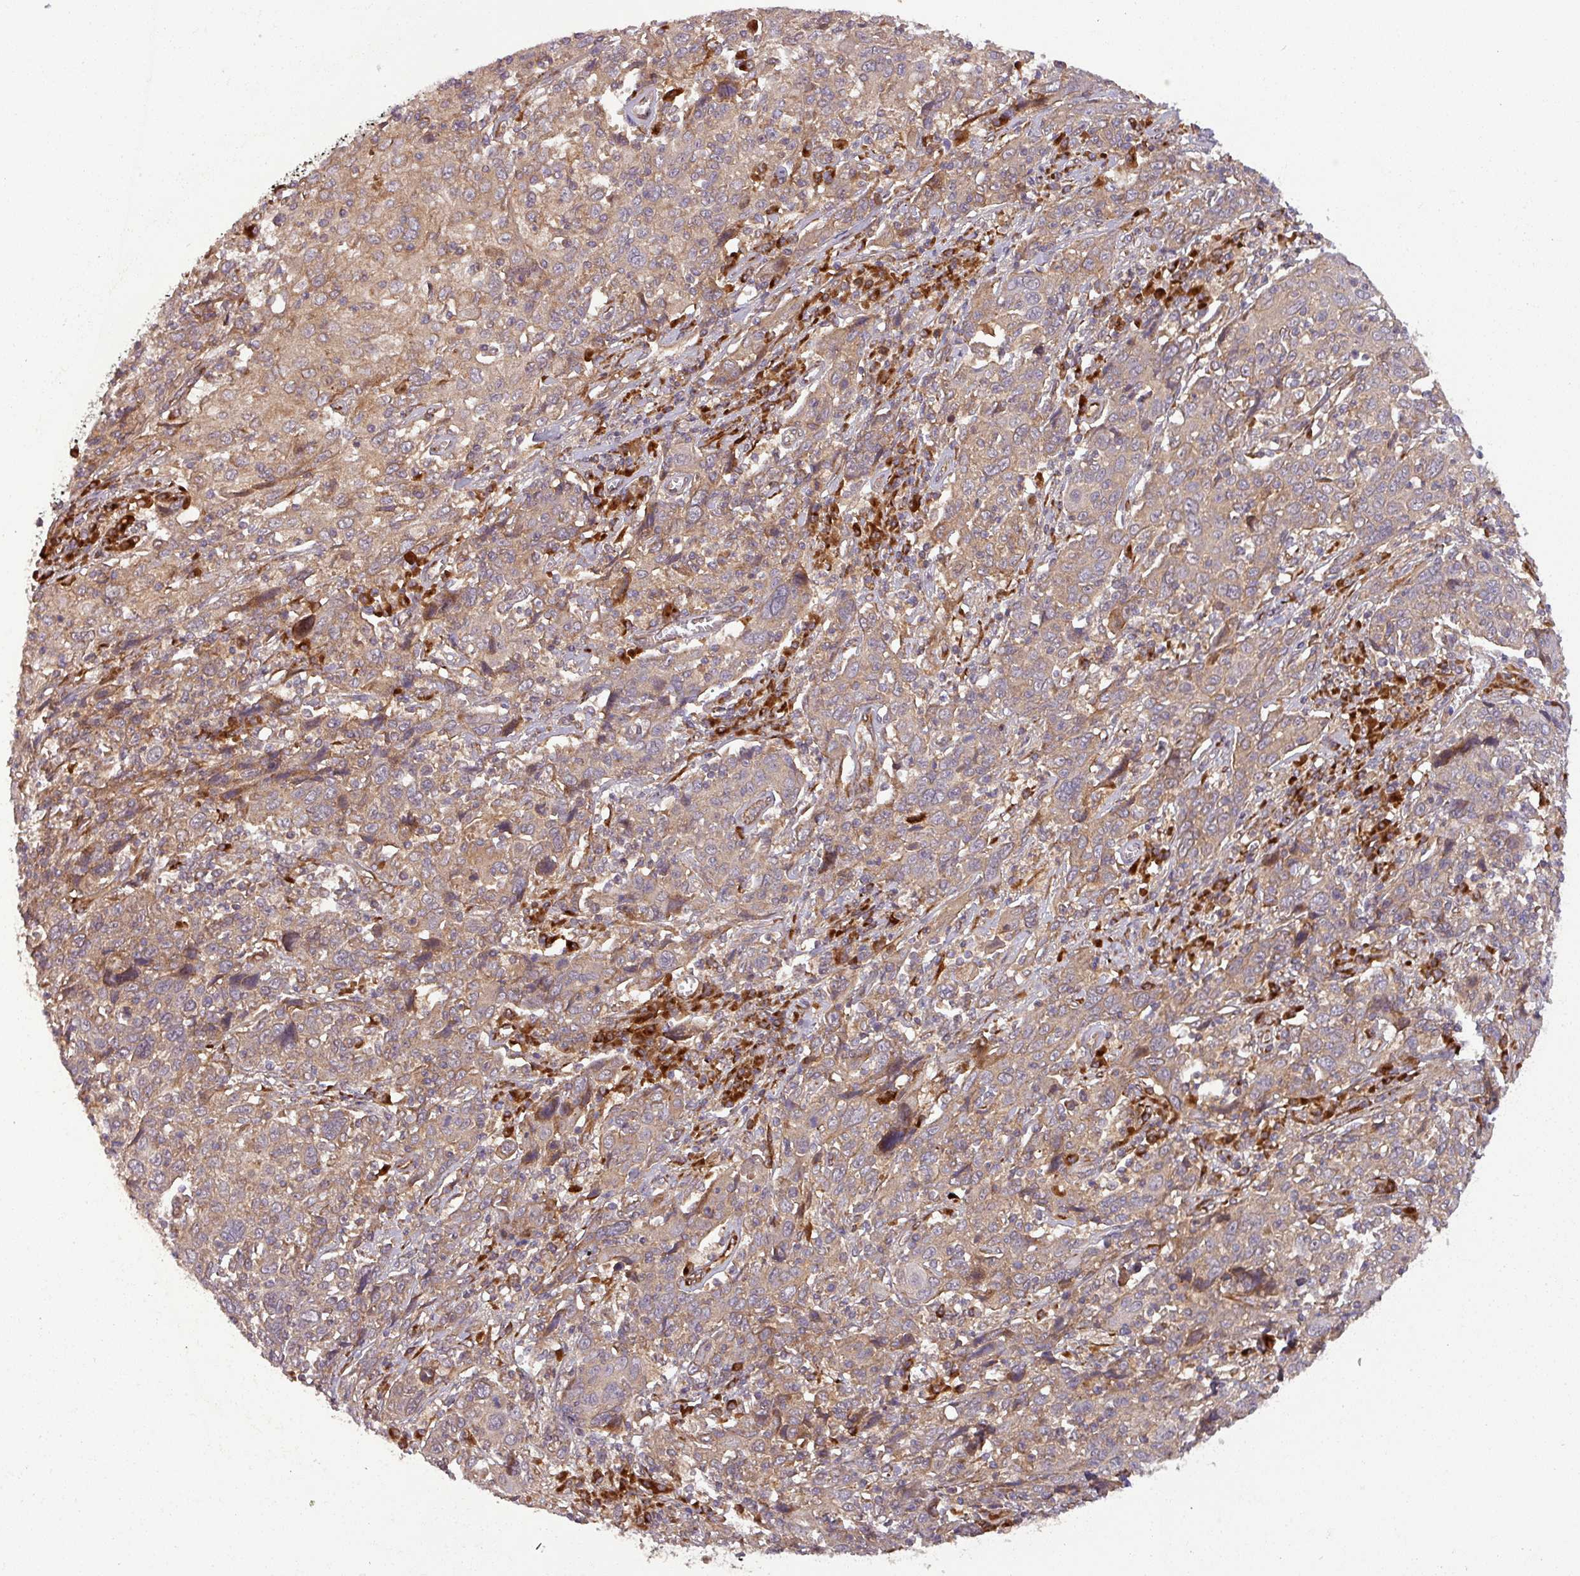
{"staining": {"intensity": "moderate", "quantity": ">75%", "location": "cytoplasmic/membranous"}, "tissue": "cervical cancer", "cell_type": "Tumor cells", "image_type": "cancer", "snomed": [{"axis": "morphology", "description": "Squamous cell carcinoma, NOS"}, {"axis": "topography", "description": "Cervix"}], "caption": "A brown stain labels moderate cytoplasmic/membranous expression of a protein in cervical squamous cell carcinoma tumor cells.", "gene": "ART1", "patient": {"sex": "female", "age": 46}}